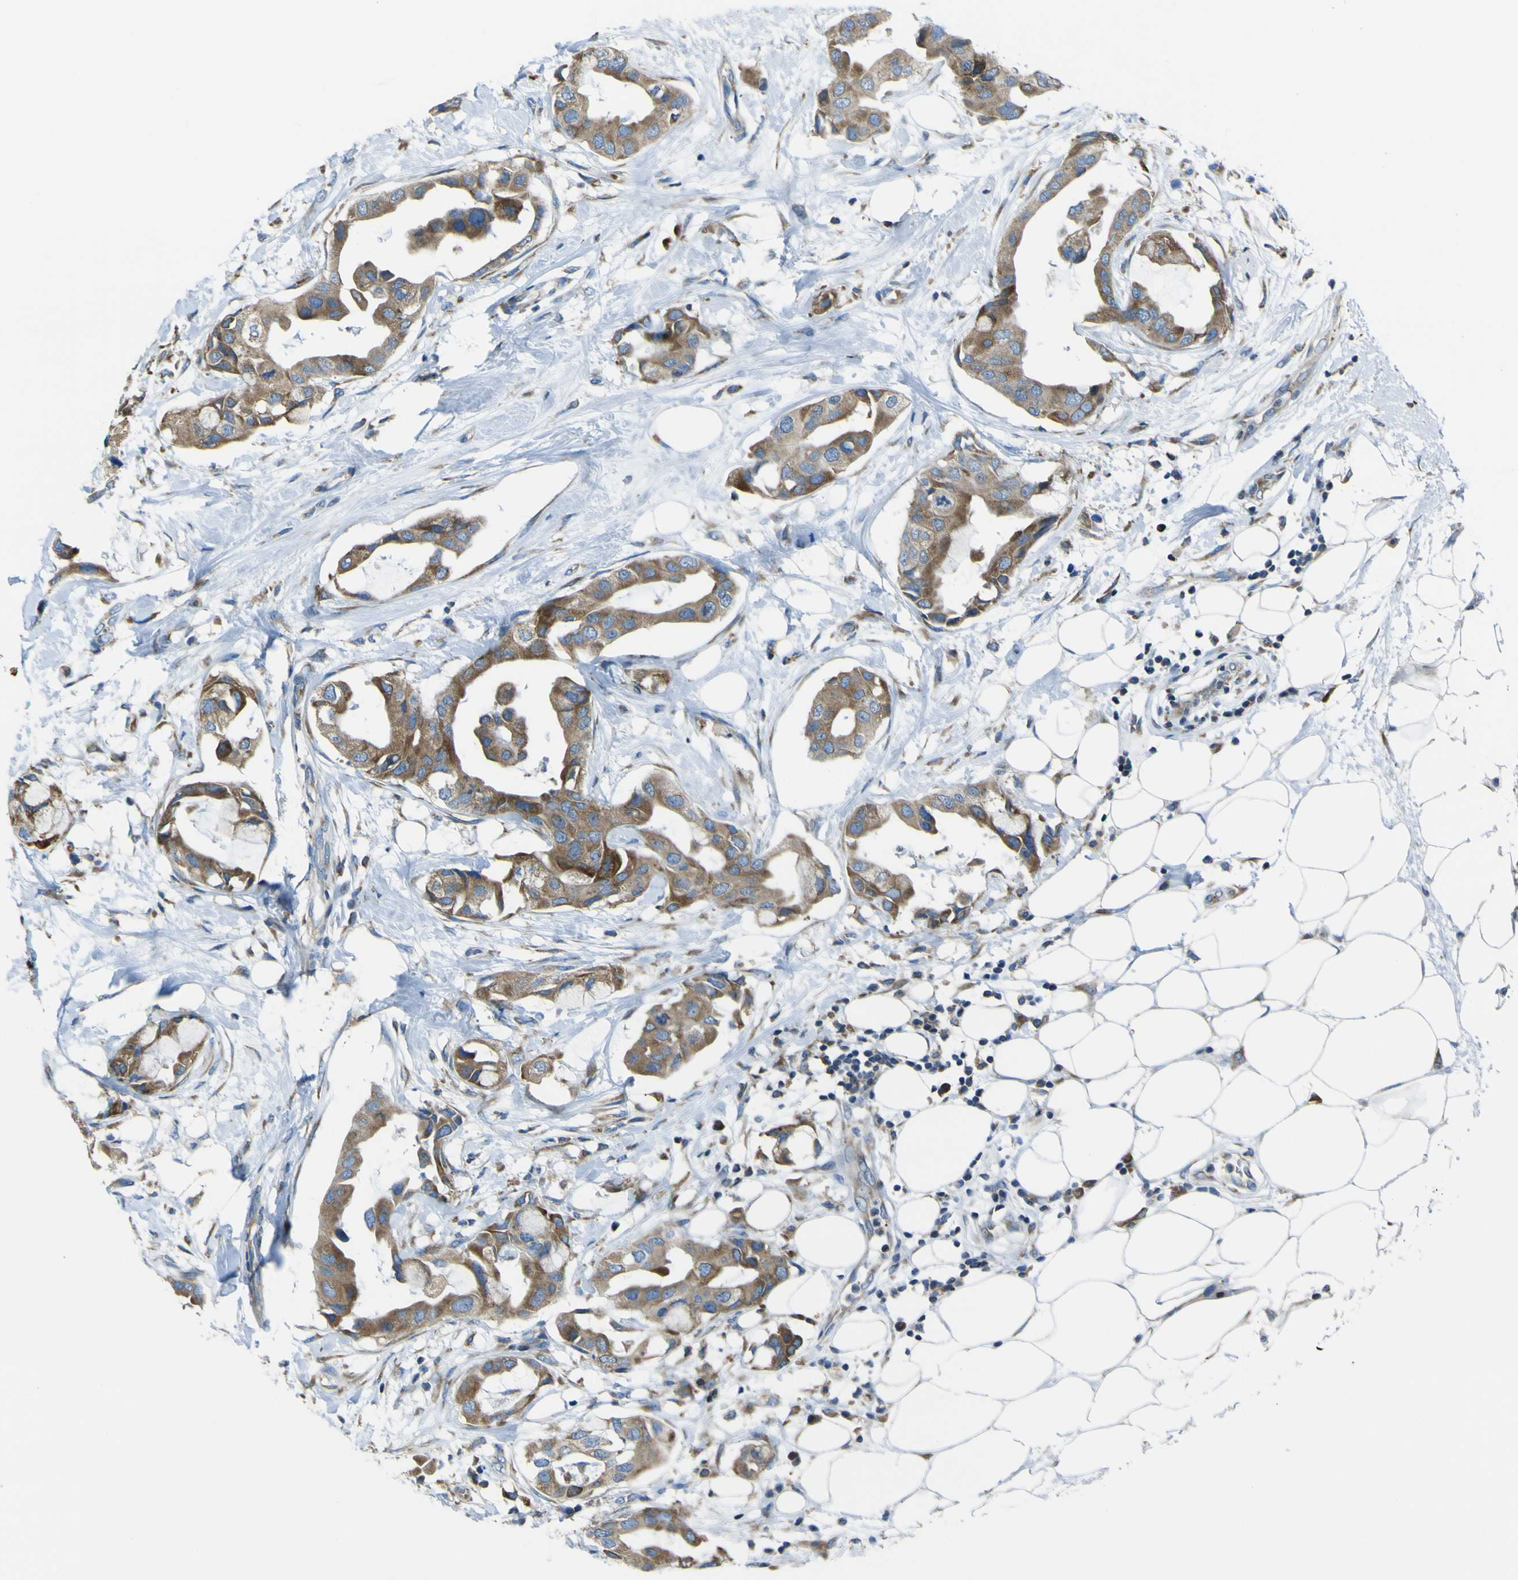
{"staining": {"intensity": "moderate", "quantity": ">75%", "location": "cytoplasmic/membranous"}, "tissue": "breast cancer", "cell_type": "Tumor cells", "image_type": "cancer", "snomed": [{"axis": "morphology", "description": "Duct carcinoma"}, {"axis": "topography", "description": "Breast"}], "caption": "High-power microscopy captured an IHC micrograph of breast cancer (invasive ductal carcinoma), revealing moderate cytoplasmic/membranous positivity in approximately >75% of tumor cells.", "gene": "STIM1", "patient": {"sex": "female", "age": 40}}